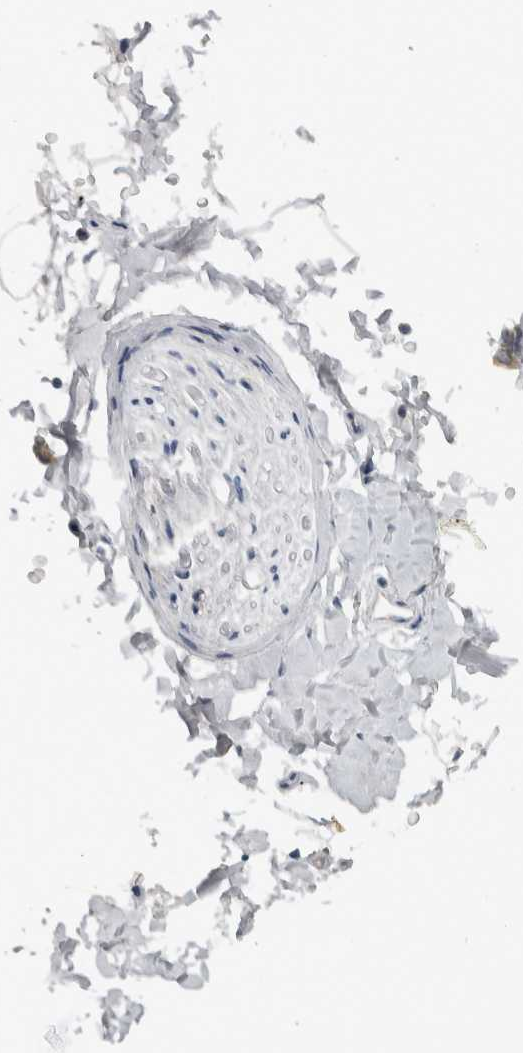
{"staining": {"intensity": "negative", "quantity": "none", "location": "none"}, "tissue": "adipose tissue", "cell_type": "Adipocytes", "image_type": "normal", "snomed": [{"axis": "morphology", "description": "Normal tissue, NOS"}, {"axis": "topography", "description": "Cartilage tissue"}, {"axis": "topography", "description": "Bronchus"}], "caption": "Adipose tissue was stained to show a protein in brown. There is no significant positivity in adipocytes. (Immunohistochemistry, brightfield microscopy, high magnification).", "gene": "ADPRM", "patient": {"sex": "female", "age": 73}}